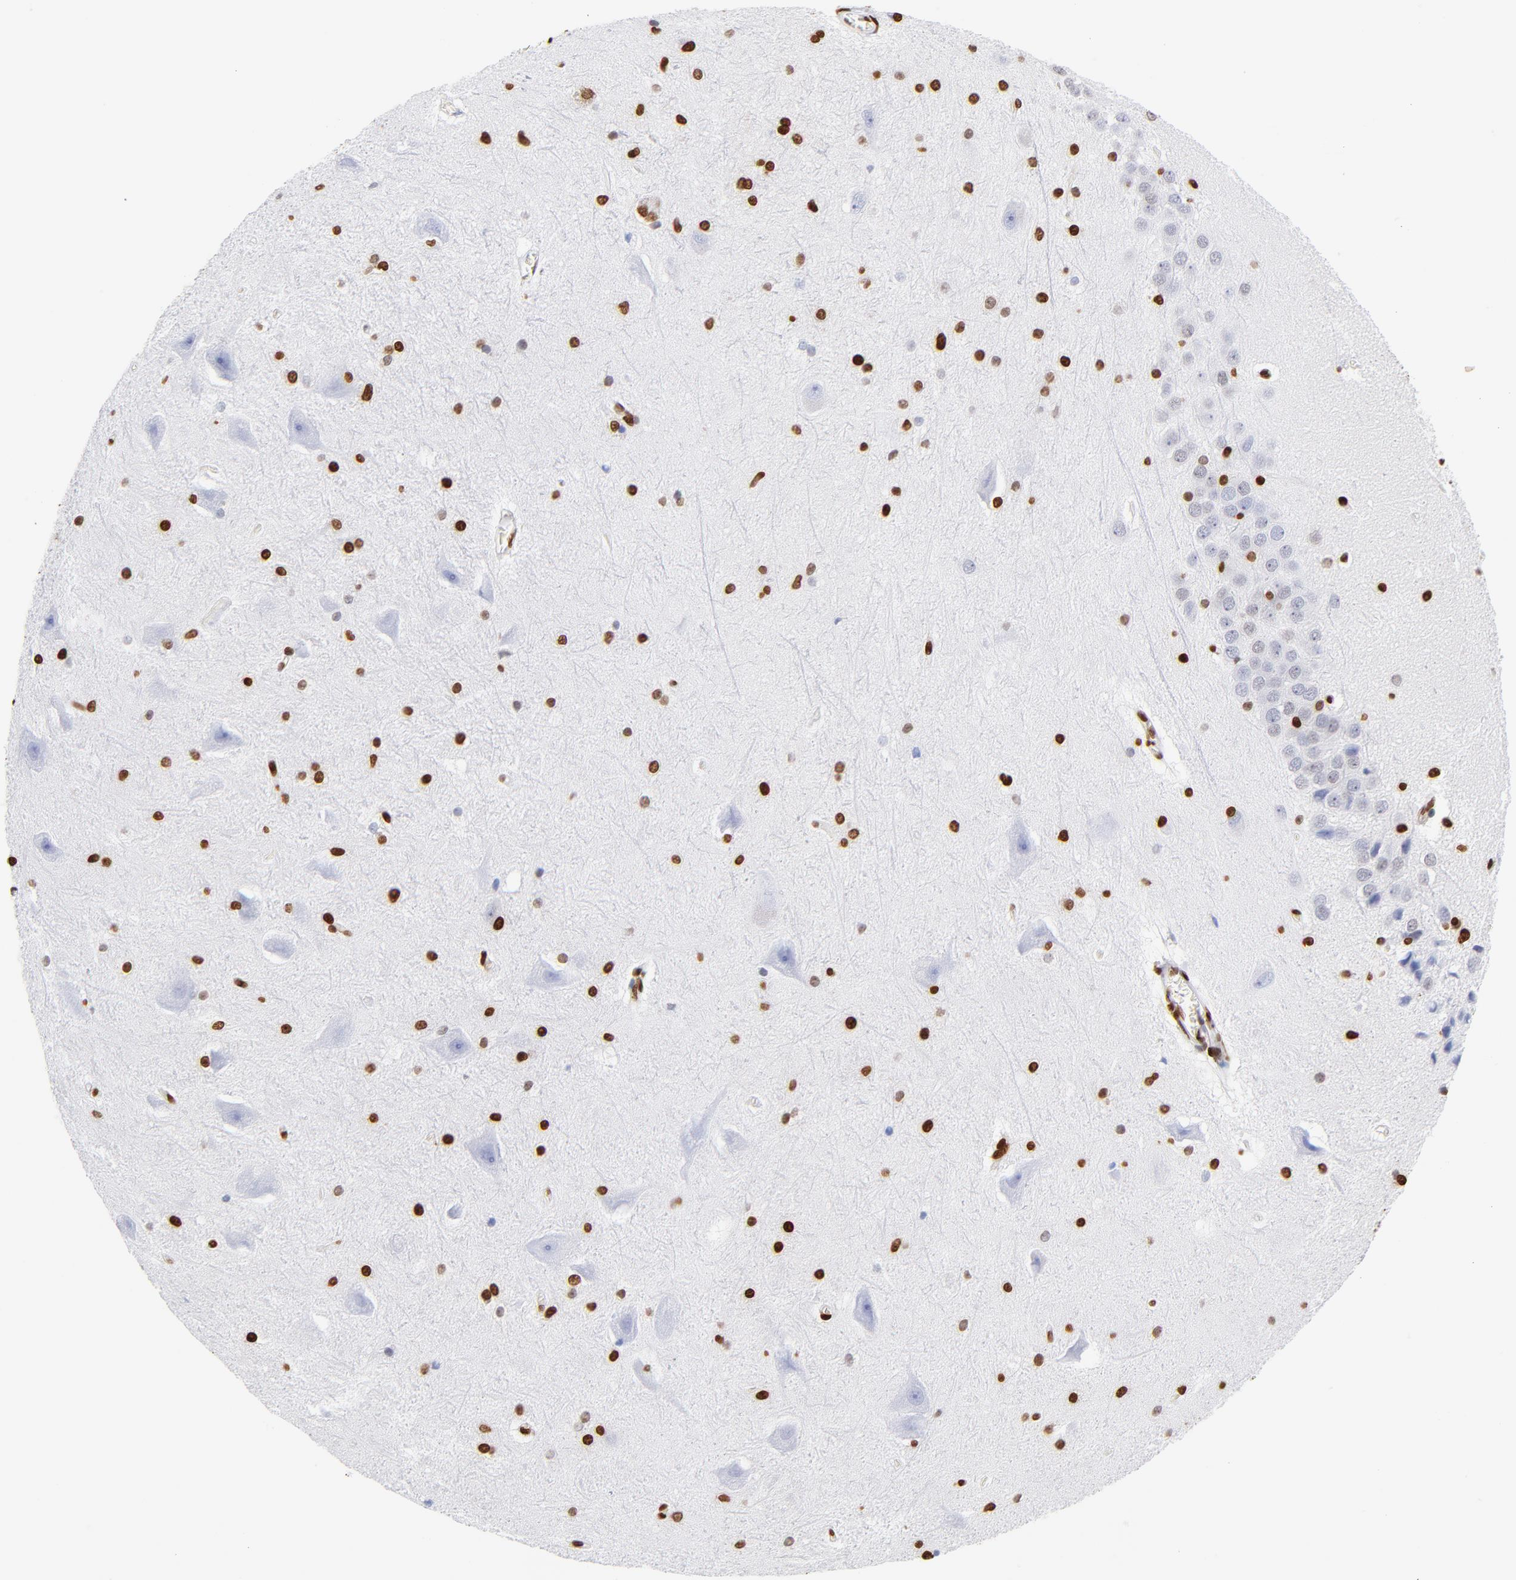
{"staining": {"intensity": "strong", "quantity": ">75%", "location": "nuclear"}, "tissue": "hippocampus", "cell_type": "Glial cells", "image_type": "normal", "snomed": [{"axis": "morphology", "description": "Normal tissue, NOS"}, {"axis": "topography", "description": "Hippocampus"}], "caption": "Immunohistochemistry (DAB (3,3'-diaminobenzidine)) staining of normal human hippocampus exhibits strong nuclear protein staining in about >75% of glial cells.", "gene": "FBH1", "patient": {"sex": "female", "age": 19}}